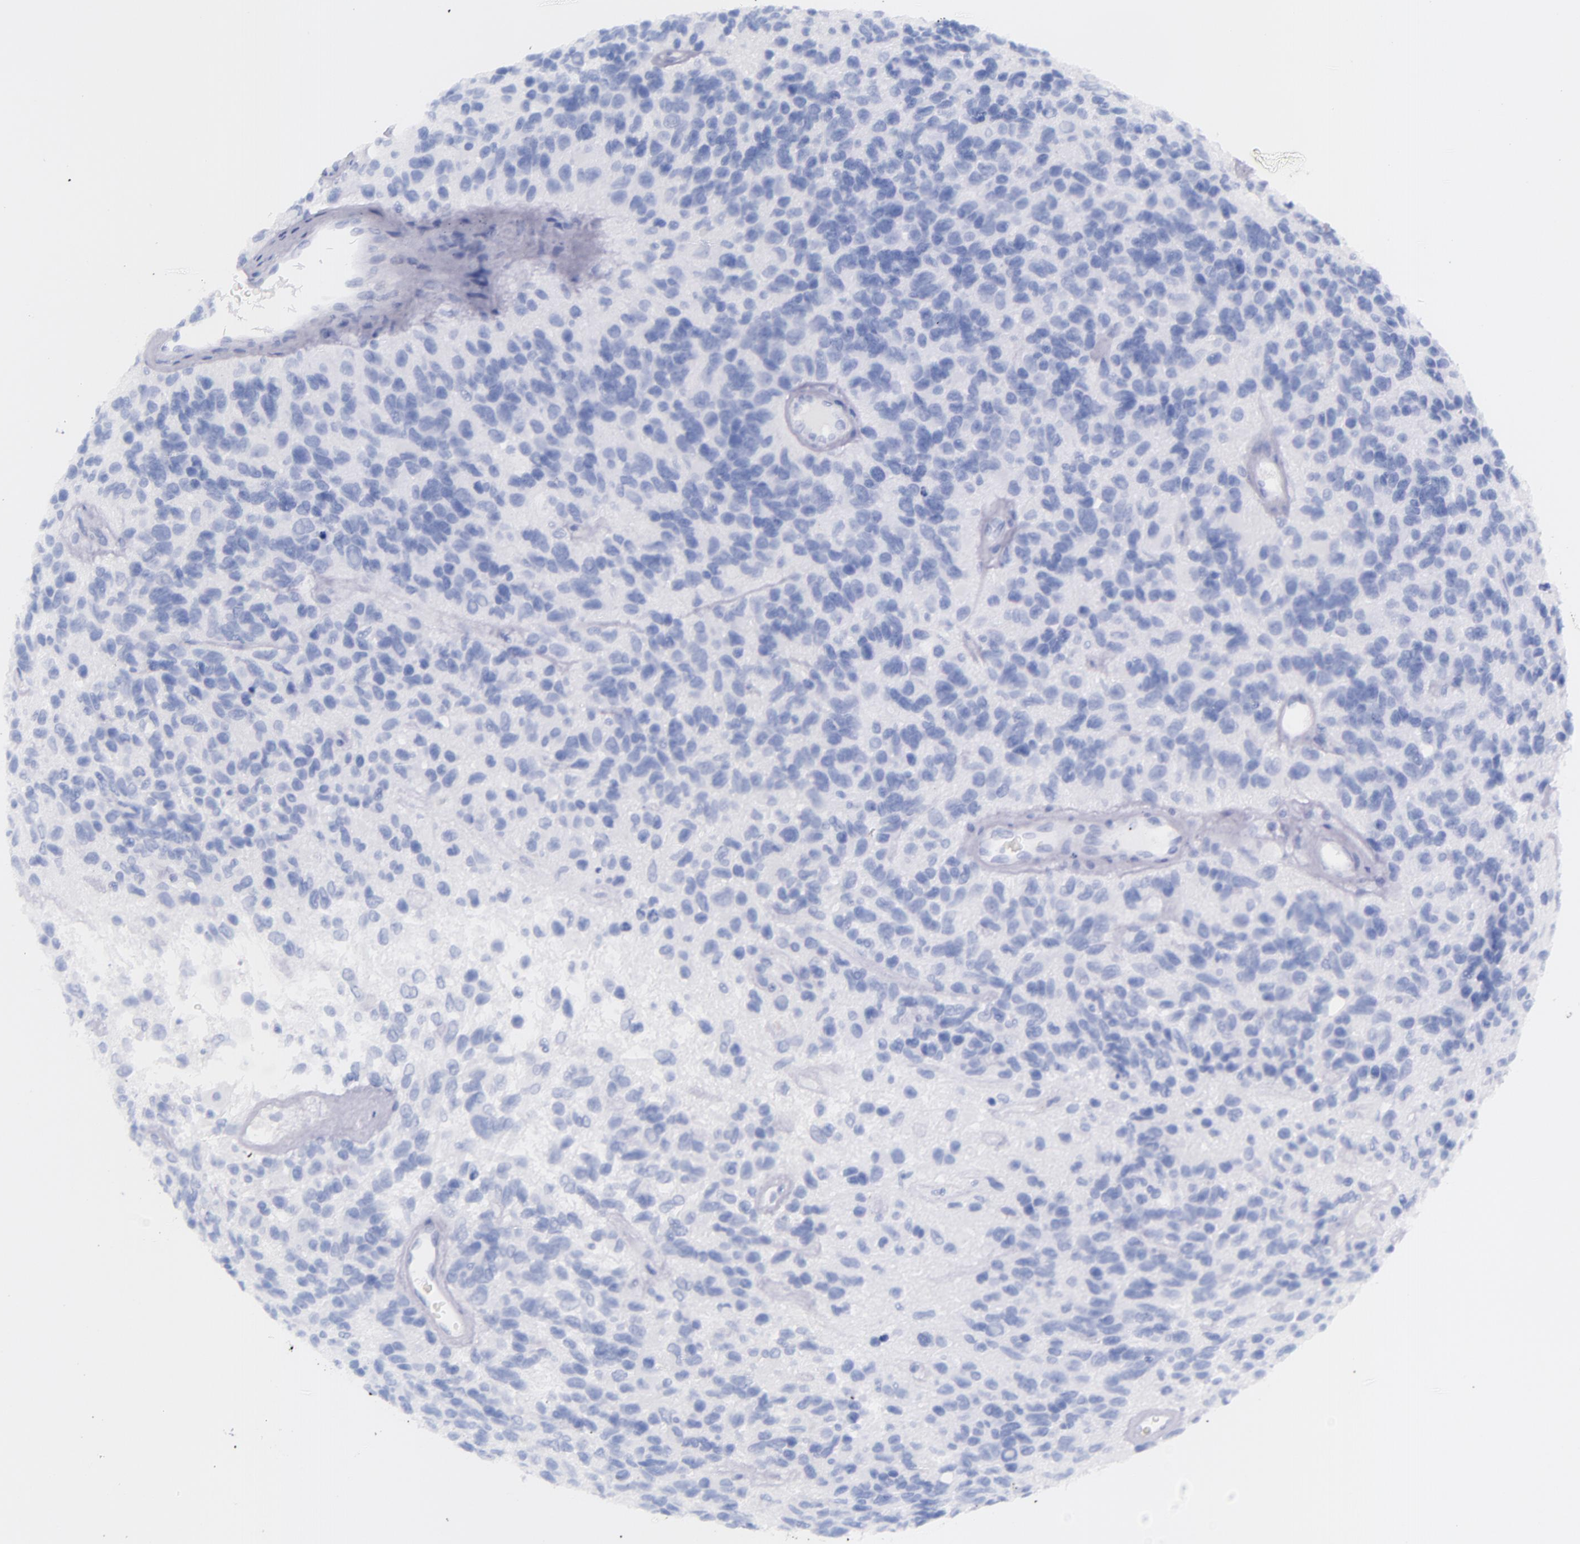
{"staining": {"intensity": "negative", "quantity": "none", "location": "none"}, "tissue": "glioma", "cell_type": "Tumor cells", "image_type": "cancer", "snomed": [{"axis": "morphology", "description": "Glioma, malignant, High grade"}, {"axis": "topography", "description": "Brain"}], "caption": "High magnification brightfield microscopy of glioma stained with DAB (brown) and counterstained with hematoxylin (blue): tumor cells show no significant staining.", "gene": "SFTPA2", "patient": {"sex": "male", "age": 77}}